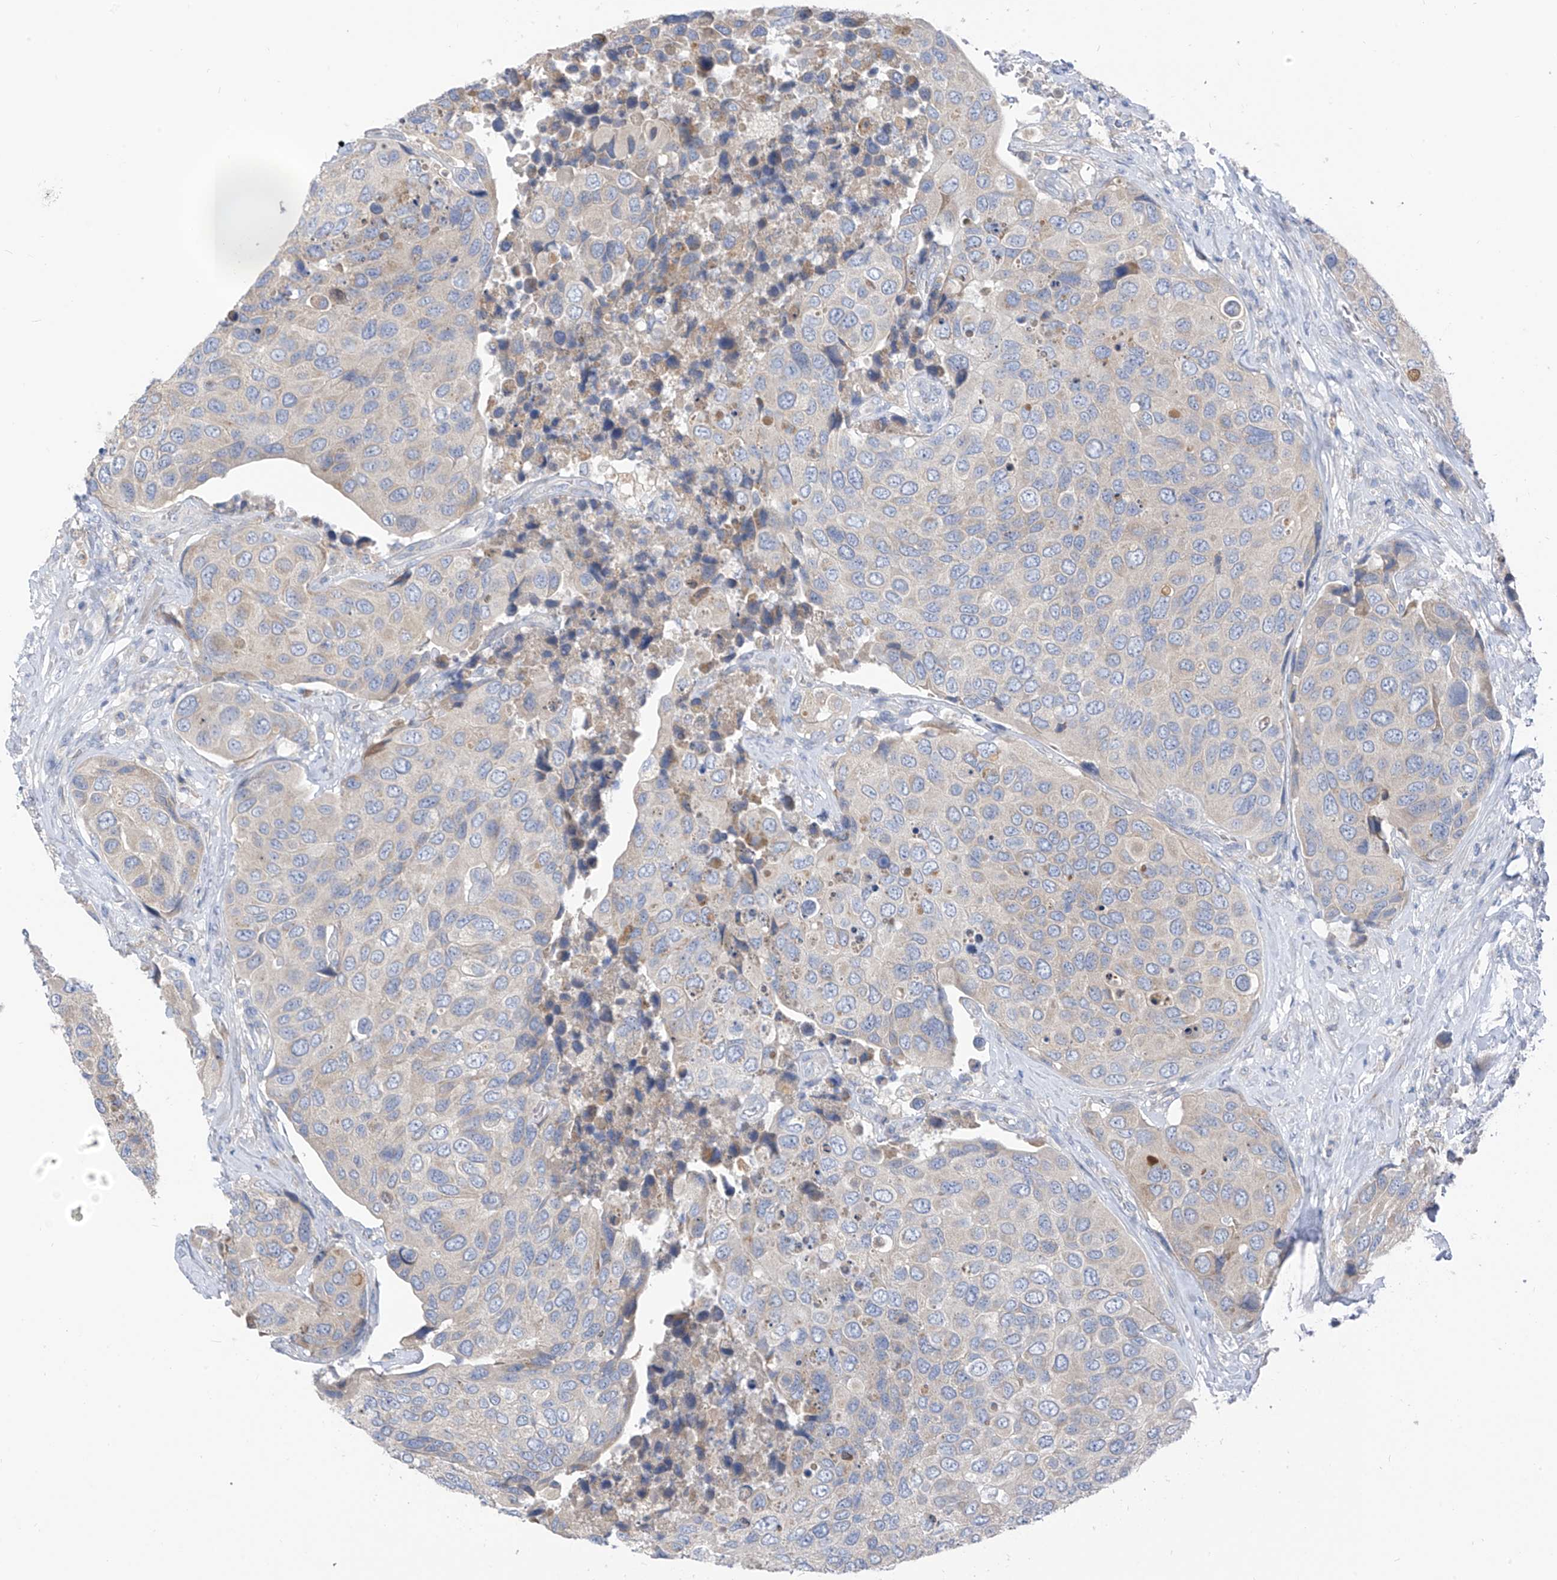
{"staining": {"intensity": "negative", "quantity": "none", "location": "none"}, "tissue": "urothelial cancer", "cell_type": "Tumor cells", "image_type": "cancer", "snomed": [{"axis": "morphology", "description": "Urothelial carcinoma, High grade"}, {"axis": "topography", "description": "Urinary bladder"}], "caption": "Tumor cells are negative for brown protein staining in urothelial carcinoma (high-grade).", "gene": "LDAH", "patient": {"sex": "male", "age": 74}}